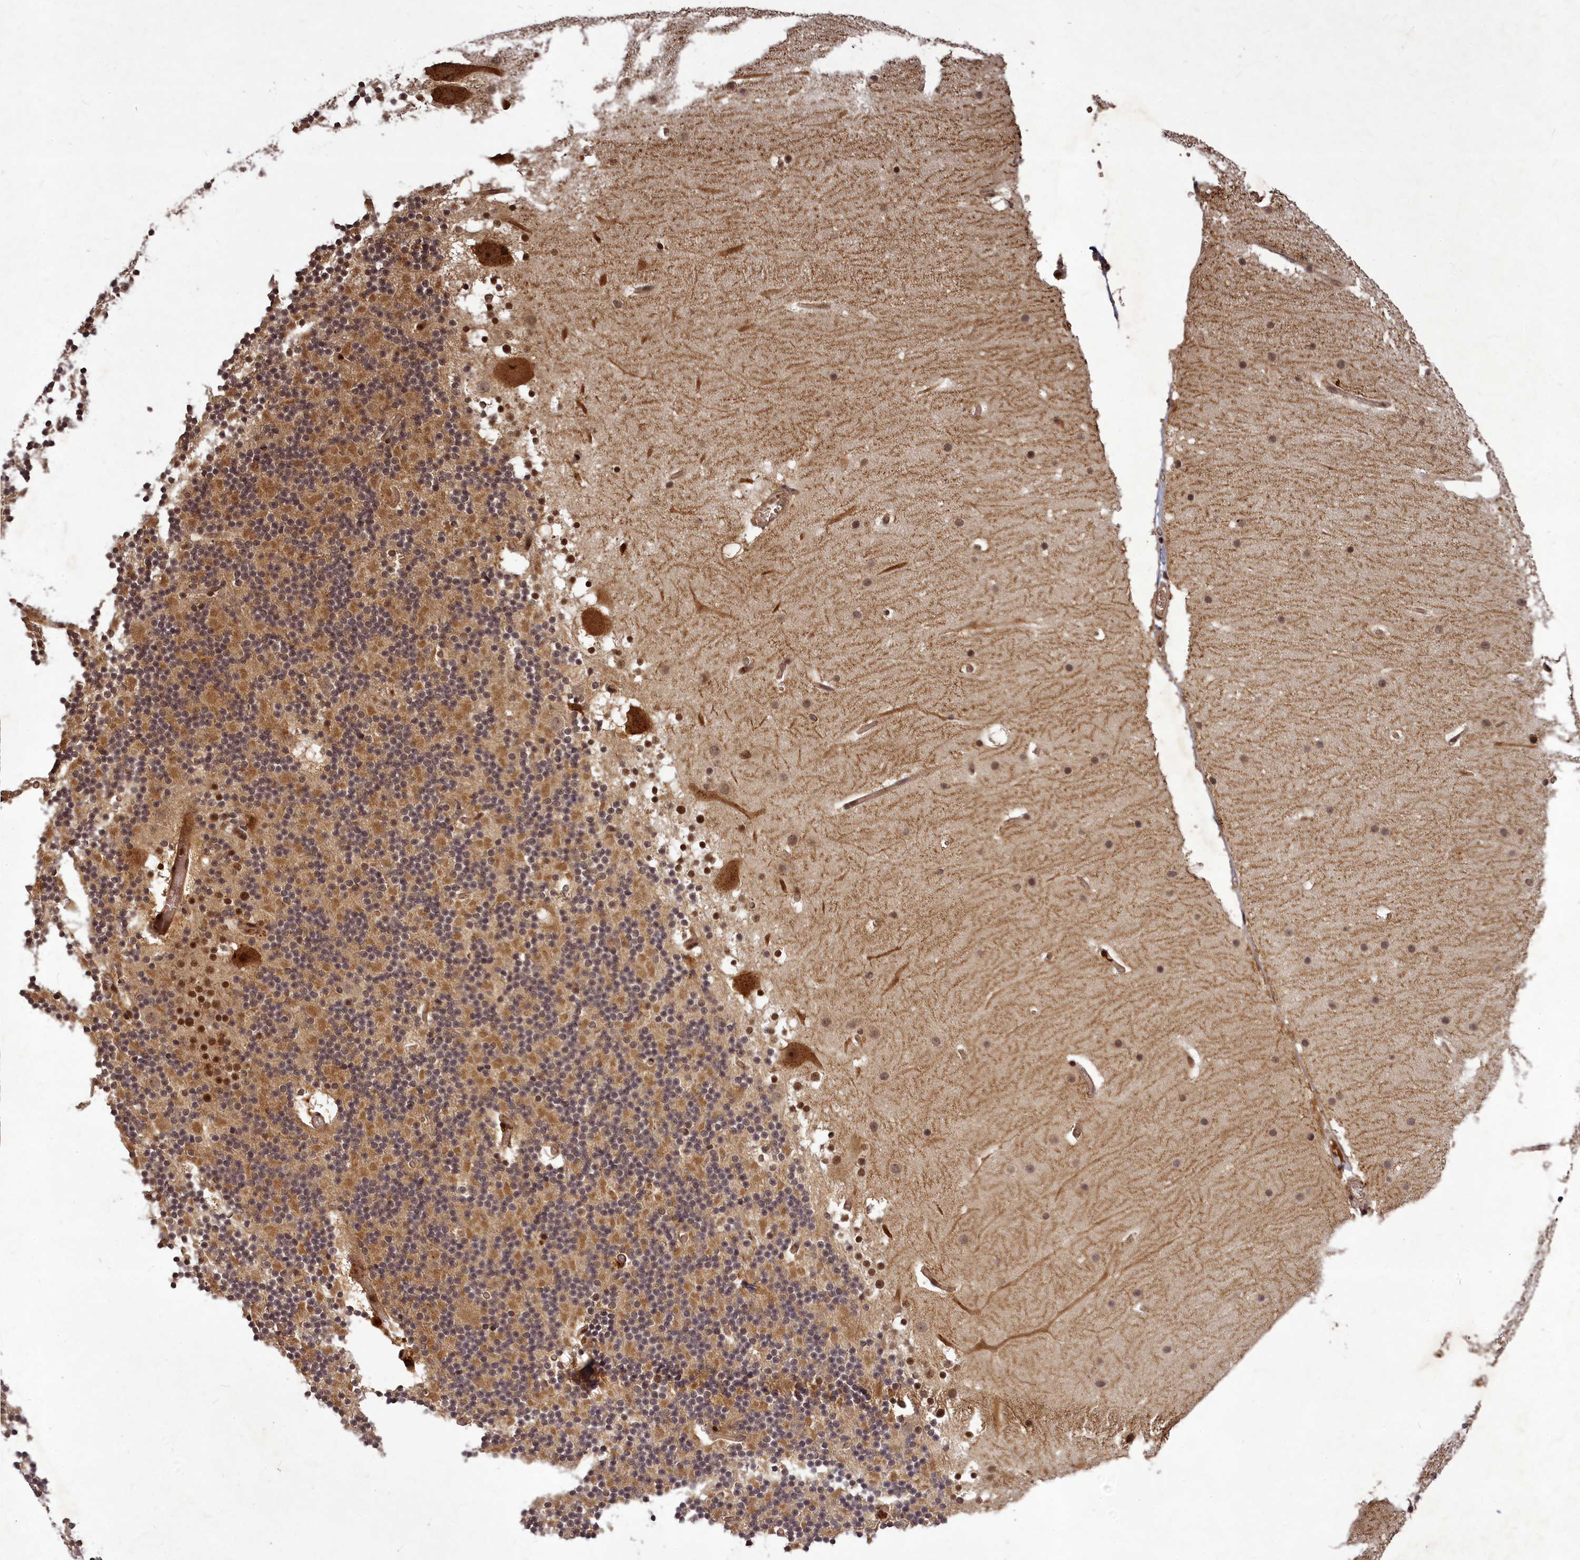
{"staining": {"intensity": "moderate", "quantity": "25%-75%", "location": "cytoplasmic/membranous,nuclear"}, "tissue": "cerebellum", "cell_type": "Cells in granular layer", "image_type": "normal", "snomed": [{"axis": "morphology", "description": "Normal tissue, NOS"}, {"axis": "topography", "description": "Cerebellum"}], "caption": "Approximately 25%-75% of cells in granular layer in benign human cerebellum reveal moderate cytoplasmic/membranous,nuclear protein expression as visualized by brown immunohistochemical staining.", "gene": "SRMS", "patient": {"sex": "male", "age": 57}}